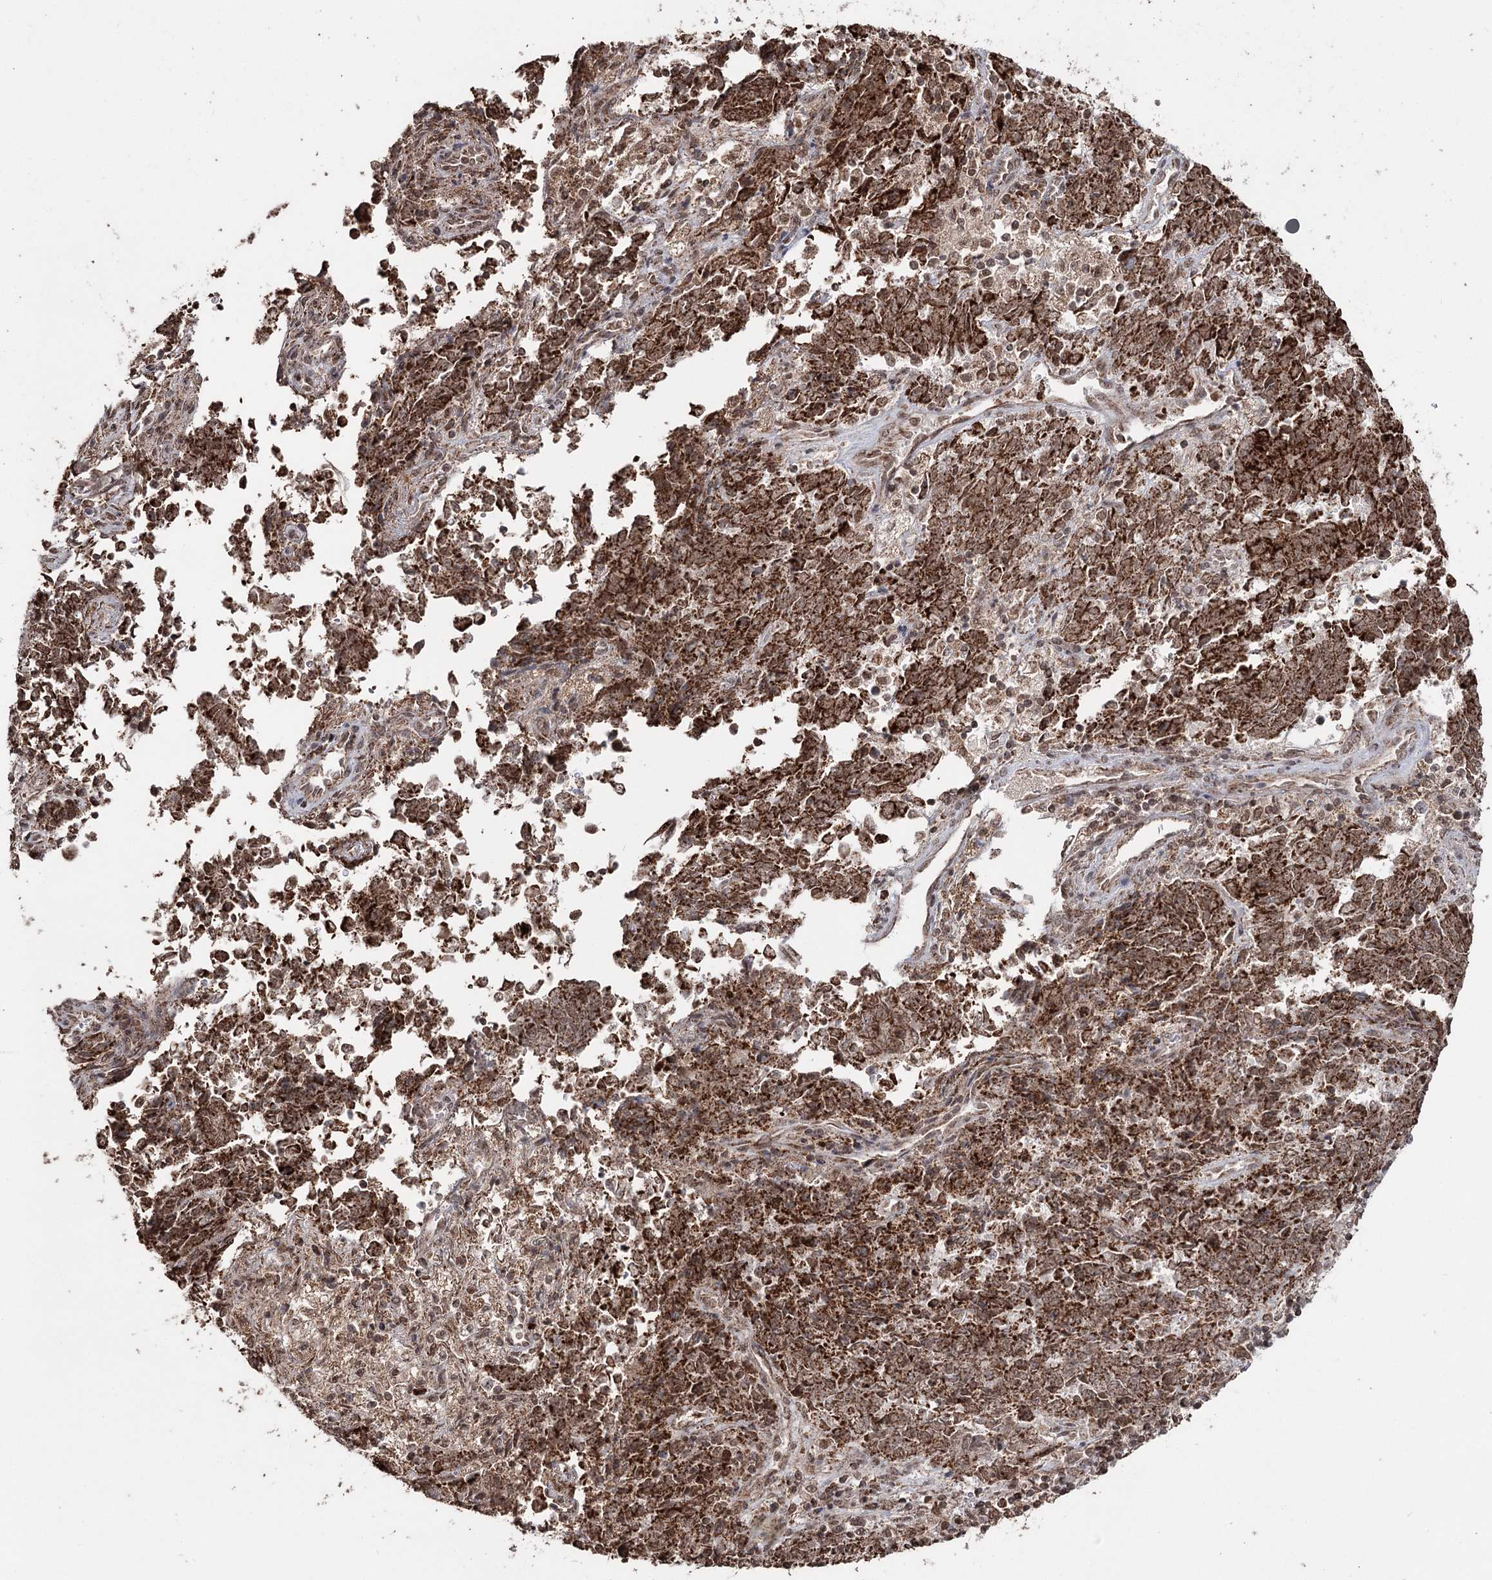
{"staining": {"intensity": "strong", "quantity": ">75%", "location": "cytoplasmic/membranous"}, "tissue": "endometrial cancer", "cell_type": "Tumor cells", "image_type": "cancer", "snomed": [{"axis": "morphology", "description": "Adenocarcinoma, NOS"}, {"axis": "topography", "description": "Endometrium"}], "caption": "Protein staining of endometrial cancer tissue exhibits strong cytoplasmic/membranous expression in about >75% of tumor cells.", "gene": "PDHX", "patient": {"sex": "female", "age": 80}}